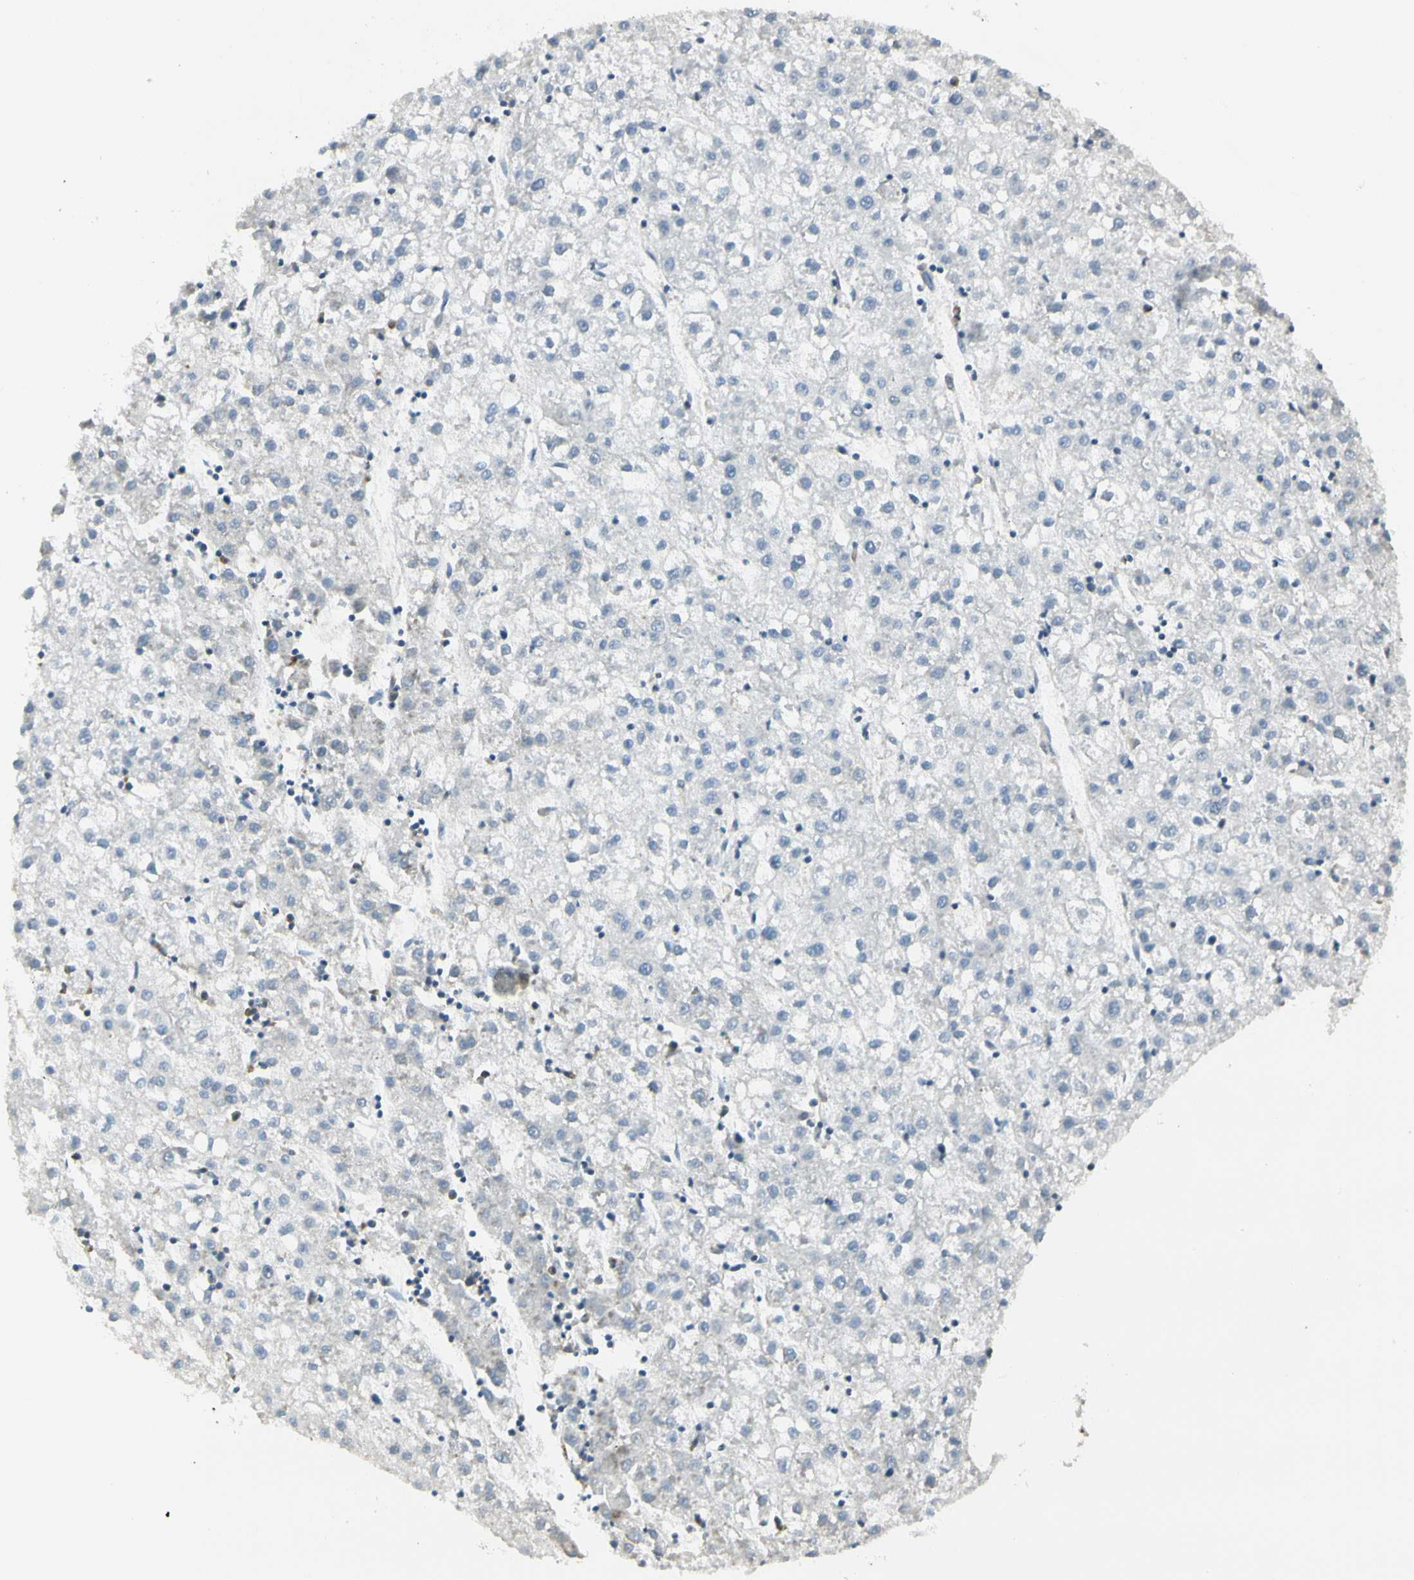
{"staining": {"intensity": "negative", "quantity": "none", "location": "none"}, "tissue": "liver cancer", "cell_type": "Tumor cells", "image_type": "cancer", "snomed": [{"axis": "morphology", "description": "Carcinoma, Hepatocellular, NOS"}, {"axis": "topography", "description": "Liver"}], "caption": "A high-resolution image shows immunohistochemistry staining of liver cancer, which demonstrates no significant staining in tumor cells.", "gene": "TNFSF11", "patient": {"sex": "male", "age": 72}}